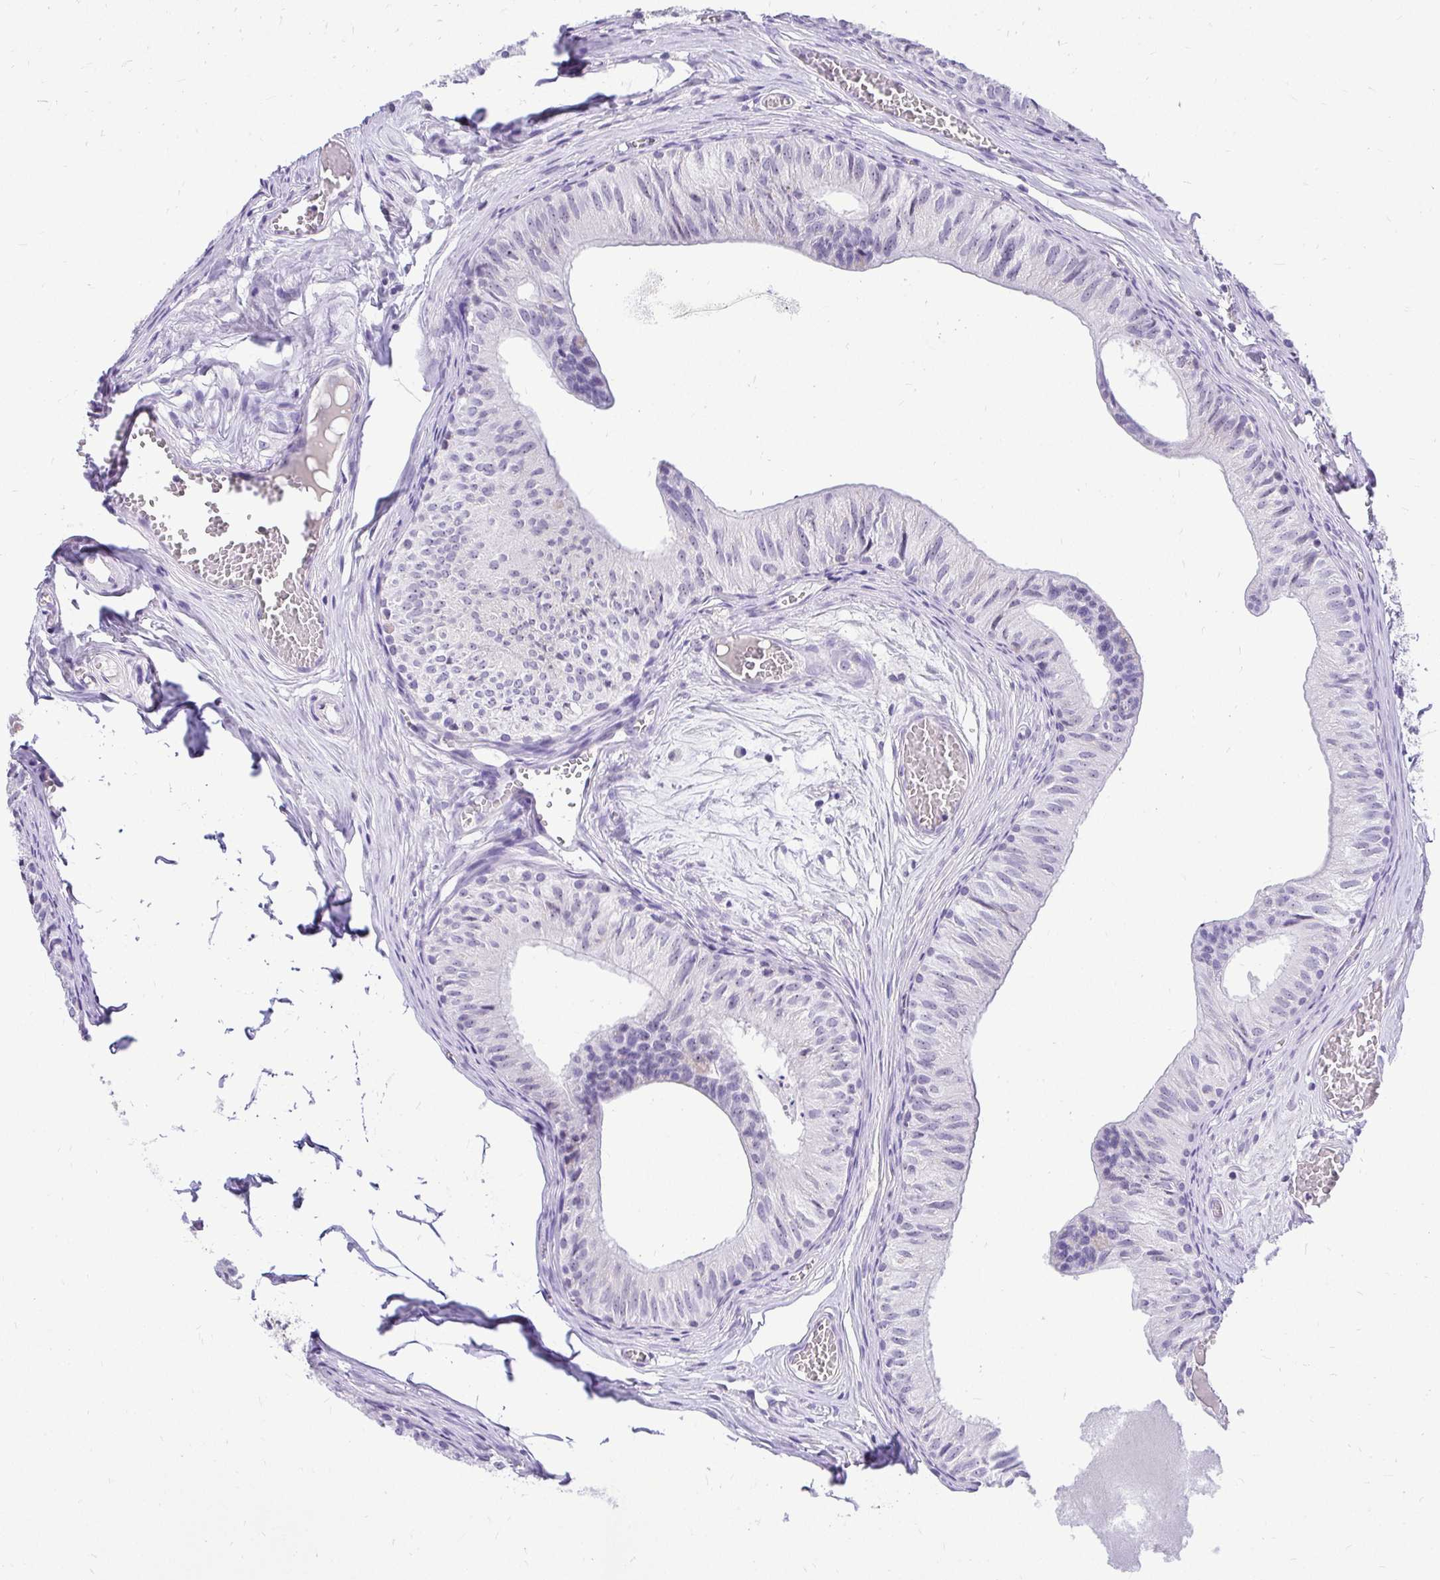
{"staining": {"intensity": "moderate", "quantity": "25%-75%", "location": "nuclear"}, "tissue": "epididymis", "cell_type": "Glandular cells", "image_type": "normal", "snomed": [{"axis": "morphology", "description": "Normal tissue, NOS"}, {"axis": "topography", "description": "Epididymis"}], "caption": "DAB immunohistochemical staining of unremarkable epididymis reveals moderate nuclear protein expression in approximately 25%-75% of glandular cells. The protein of interest is stained brown, and the nuclei are stained in blue (DAB (3,3'-diaminobenzidine) IHC with brightfield microscopy, high magnification).", "gene": "NIFK", "patient": {"sex": "male", "age": 25}}